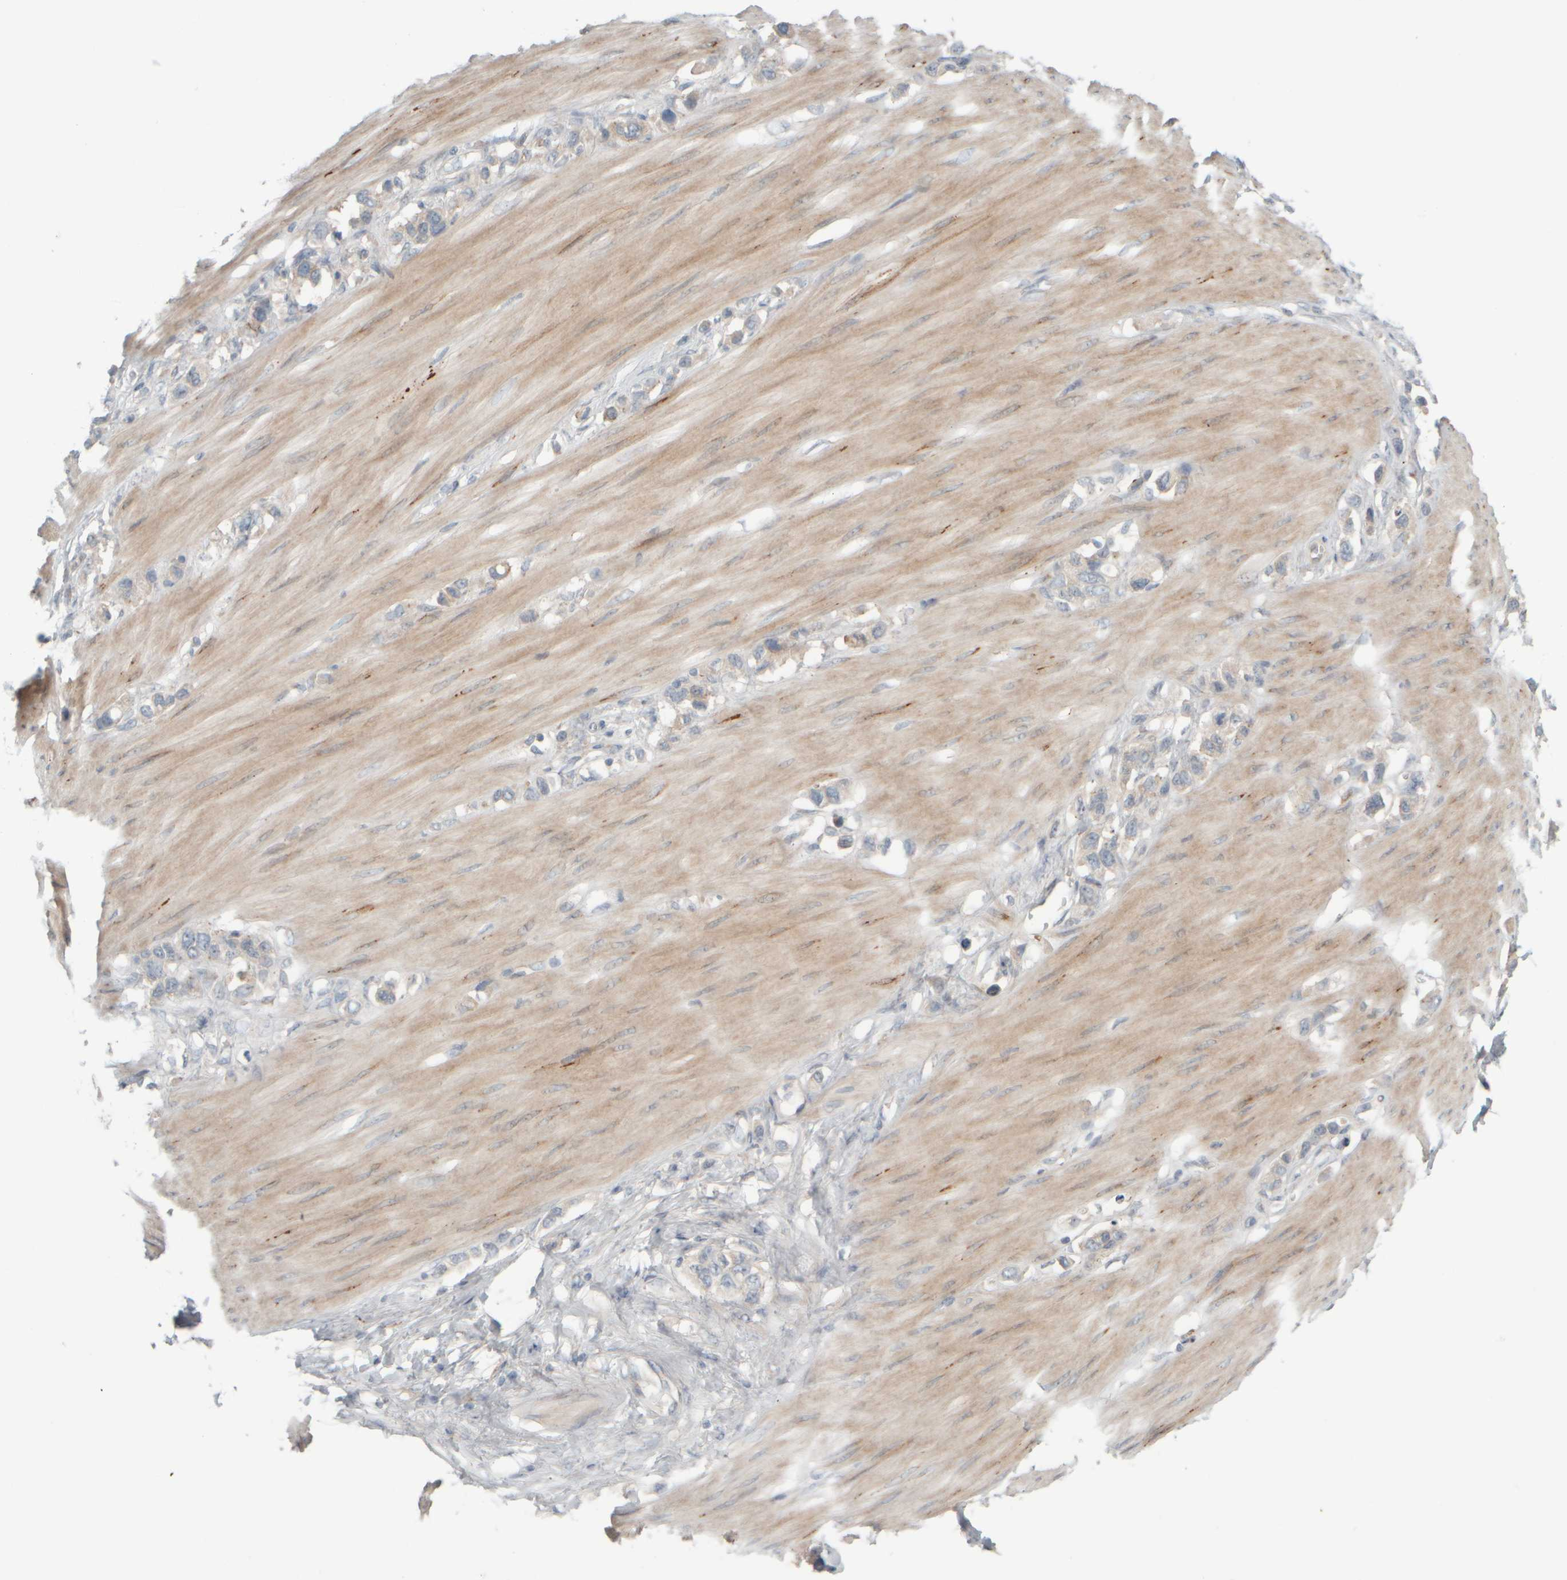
{"staining": {"intensity": "negative", "quantity": "none", "location": "none"}, "tissue": "stomach cancer", "cell_type": "Tumor cells", "image_type": "cancer", "snomed": [{"axis": "morphology", "description": "Adenocarcinoma, NOS"}, {"axis": "topography", "description": "Stomach"}], "caption": "Protein analysis of stomach cancer demonstrates no significant positivity in tumor cells. Nuclei are stained in blue.", "gene": "HGS", "patient": {"sex": "female", "age": 65}}